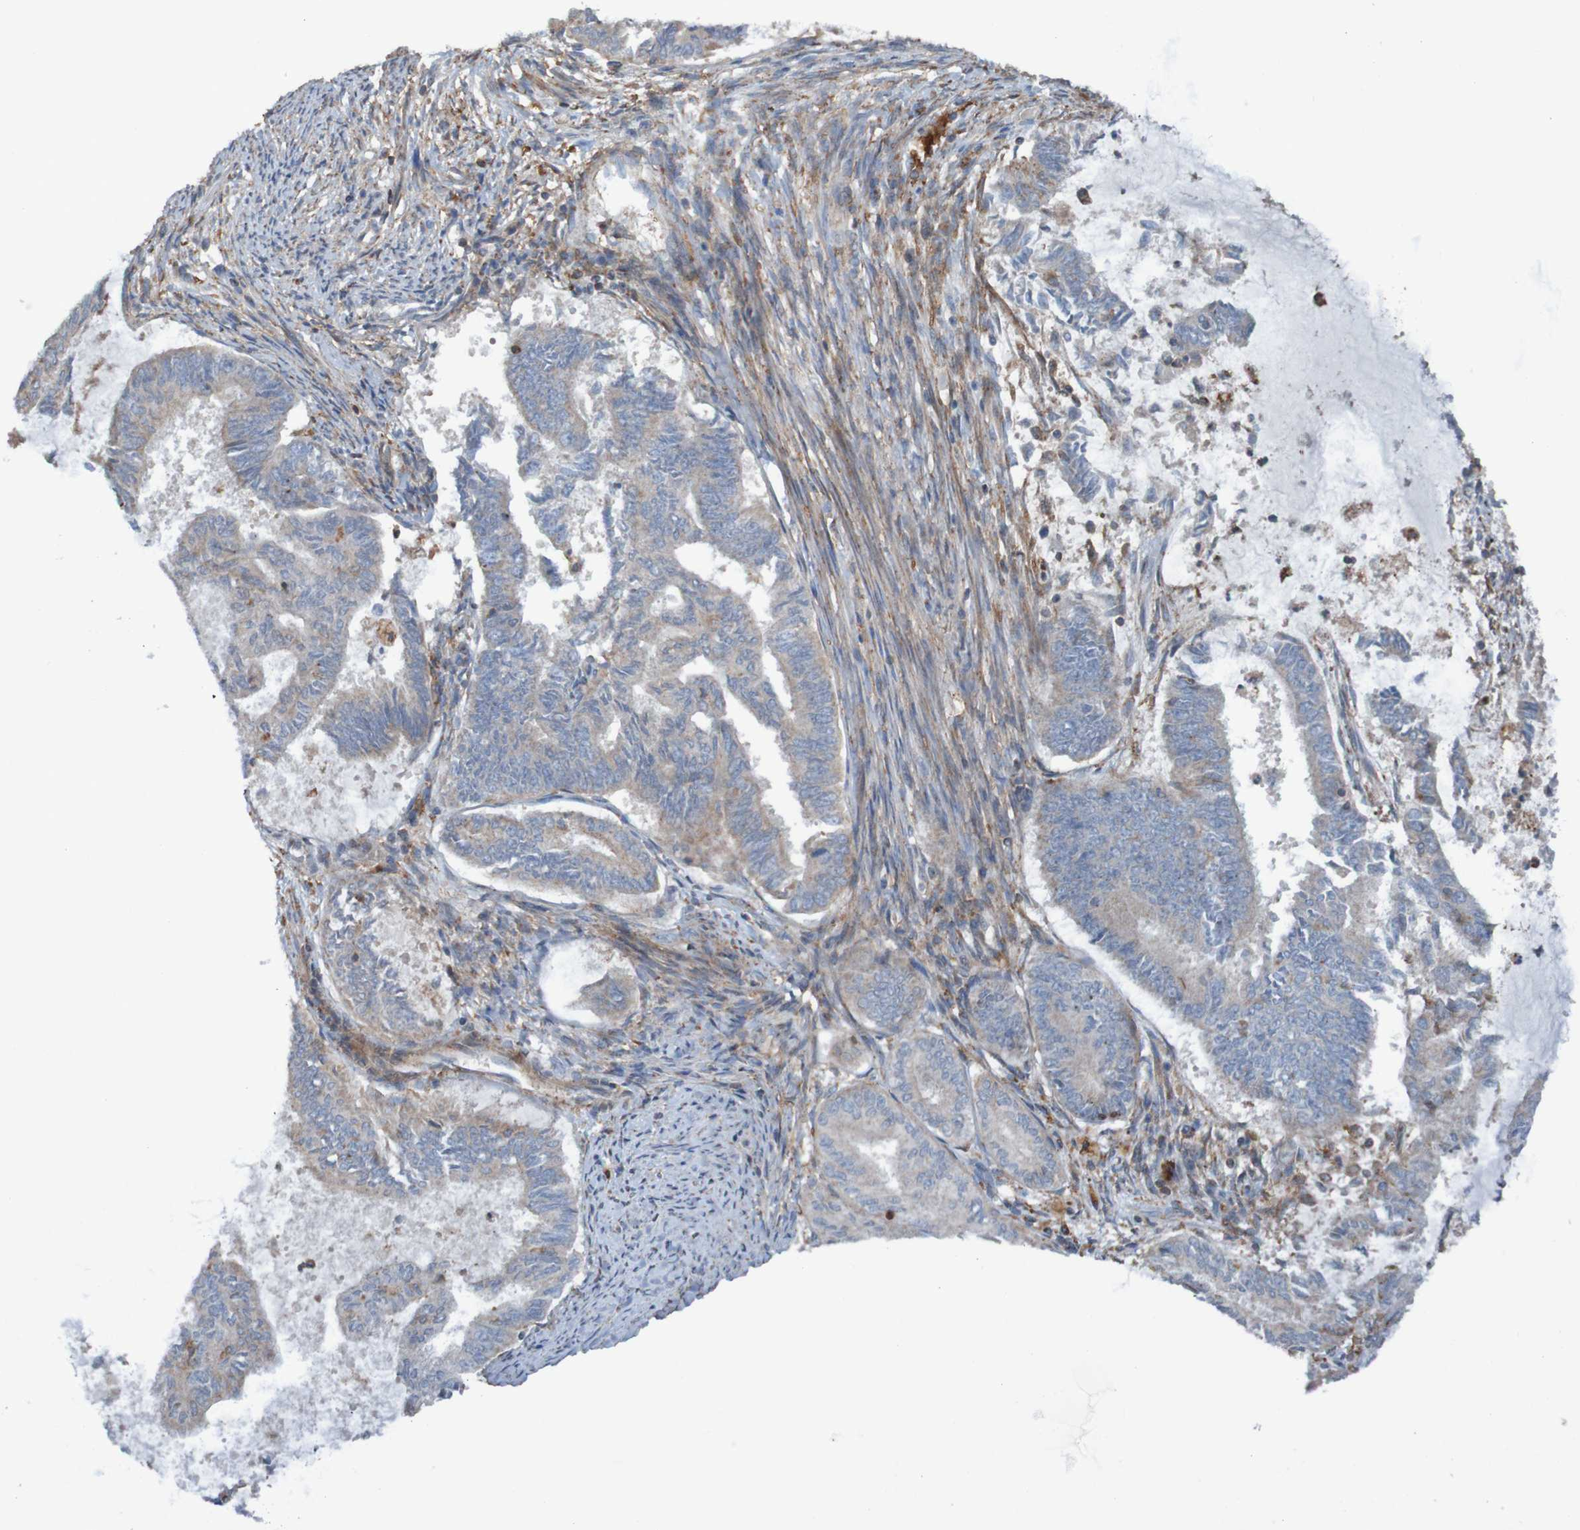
{"staining": {"intensity": "weak", "quantity": ">75%", "location": "cytoplasmic/membranous"}, "tissue": "endometrial cancer", "cell_type": "Tumor cells", "image_type": "cancer", "snomed": [{"axis": "morphology", "description": "Adenocarcinoma, NOS"}, {"axis": "topography", "description": "Endometrium"}], "caption": "A brown stain highlights weak cytoplasmic/membranous staining of a protein in endometrial cancer tumor cells.", "gene": "PDGFB", "patient": {"sex": "female", "age": 86}}